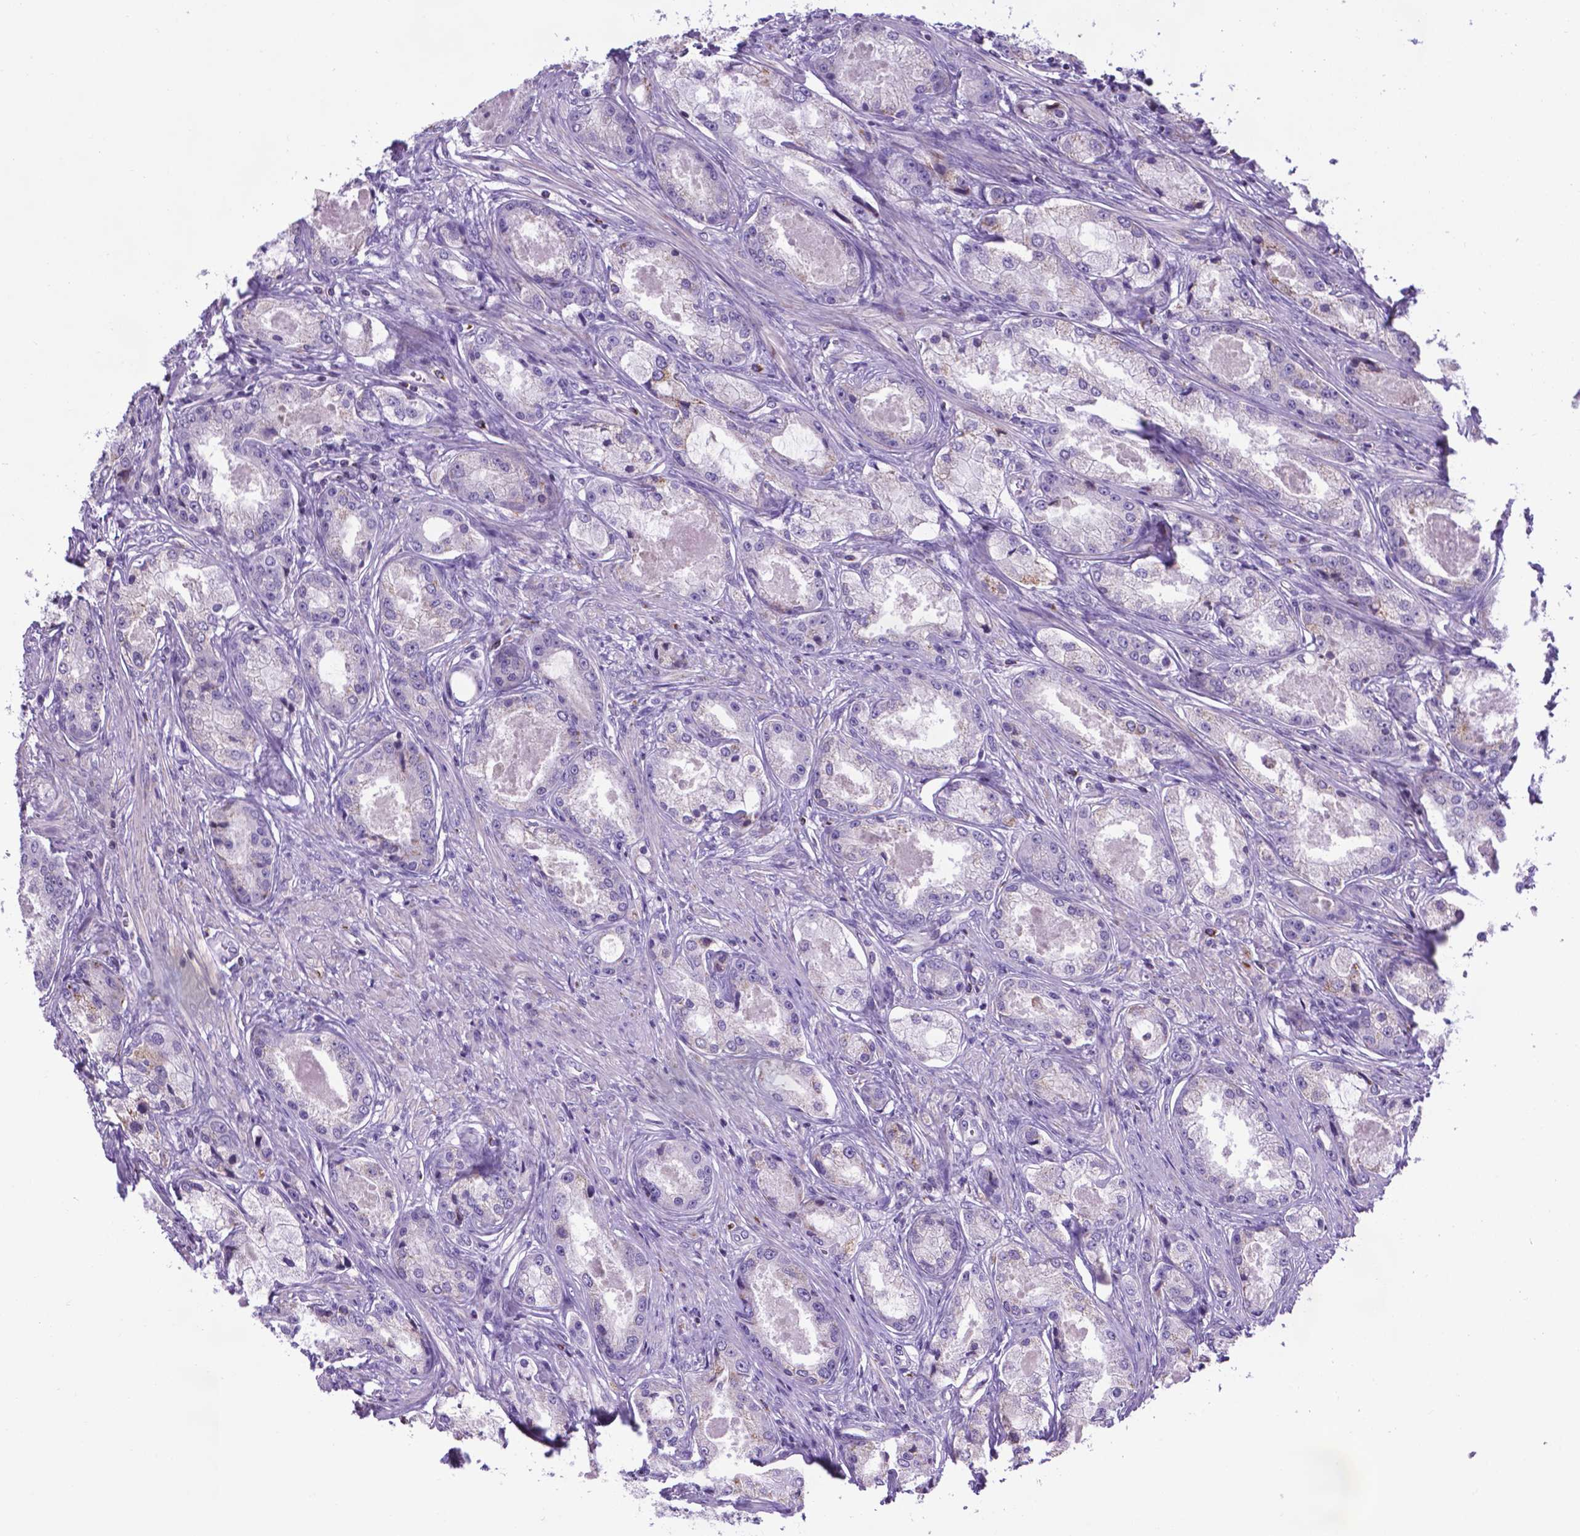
{"staining": {"intensity": "negative", "quantity": "none", "location": "none"}, "tissue": "prostate cancer", "cell_type": "Tumor cells", "image_type": "cancer", "snomed": [{"axis": "morphology", "description": "Adenocarcinoma, Low grade"}, {"axis": "topography", "description": "Prostate"}], "caption": "The micrograph exhibits no significant expression in tumor cells of prostate cancer (low-grade adenocarcinoma).", "gene": "POU3F3", "patient": {"sex": "male", "age": 68}}